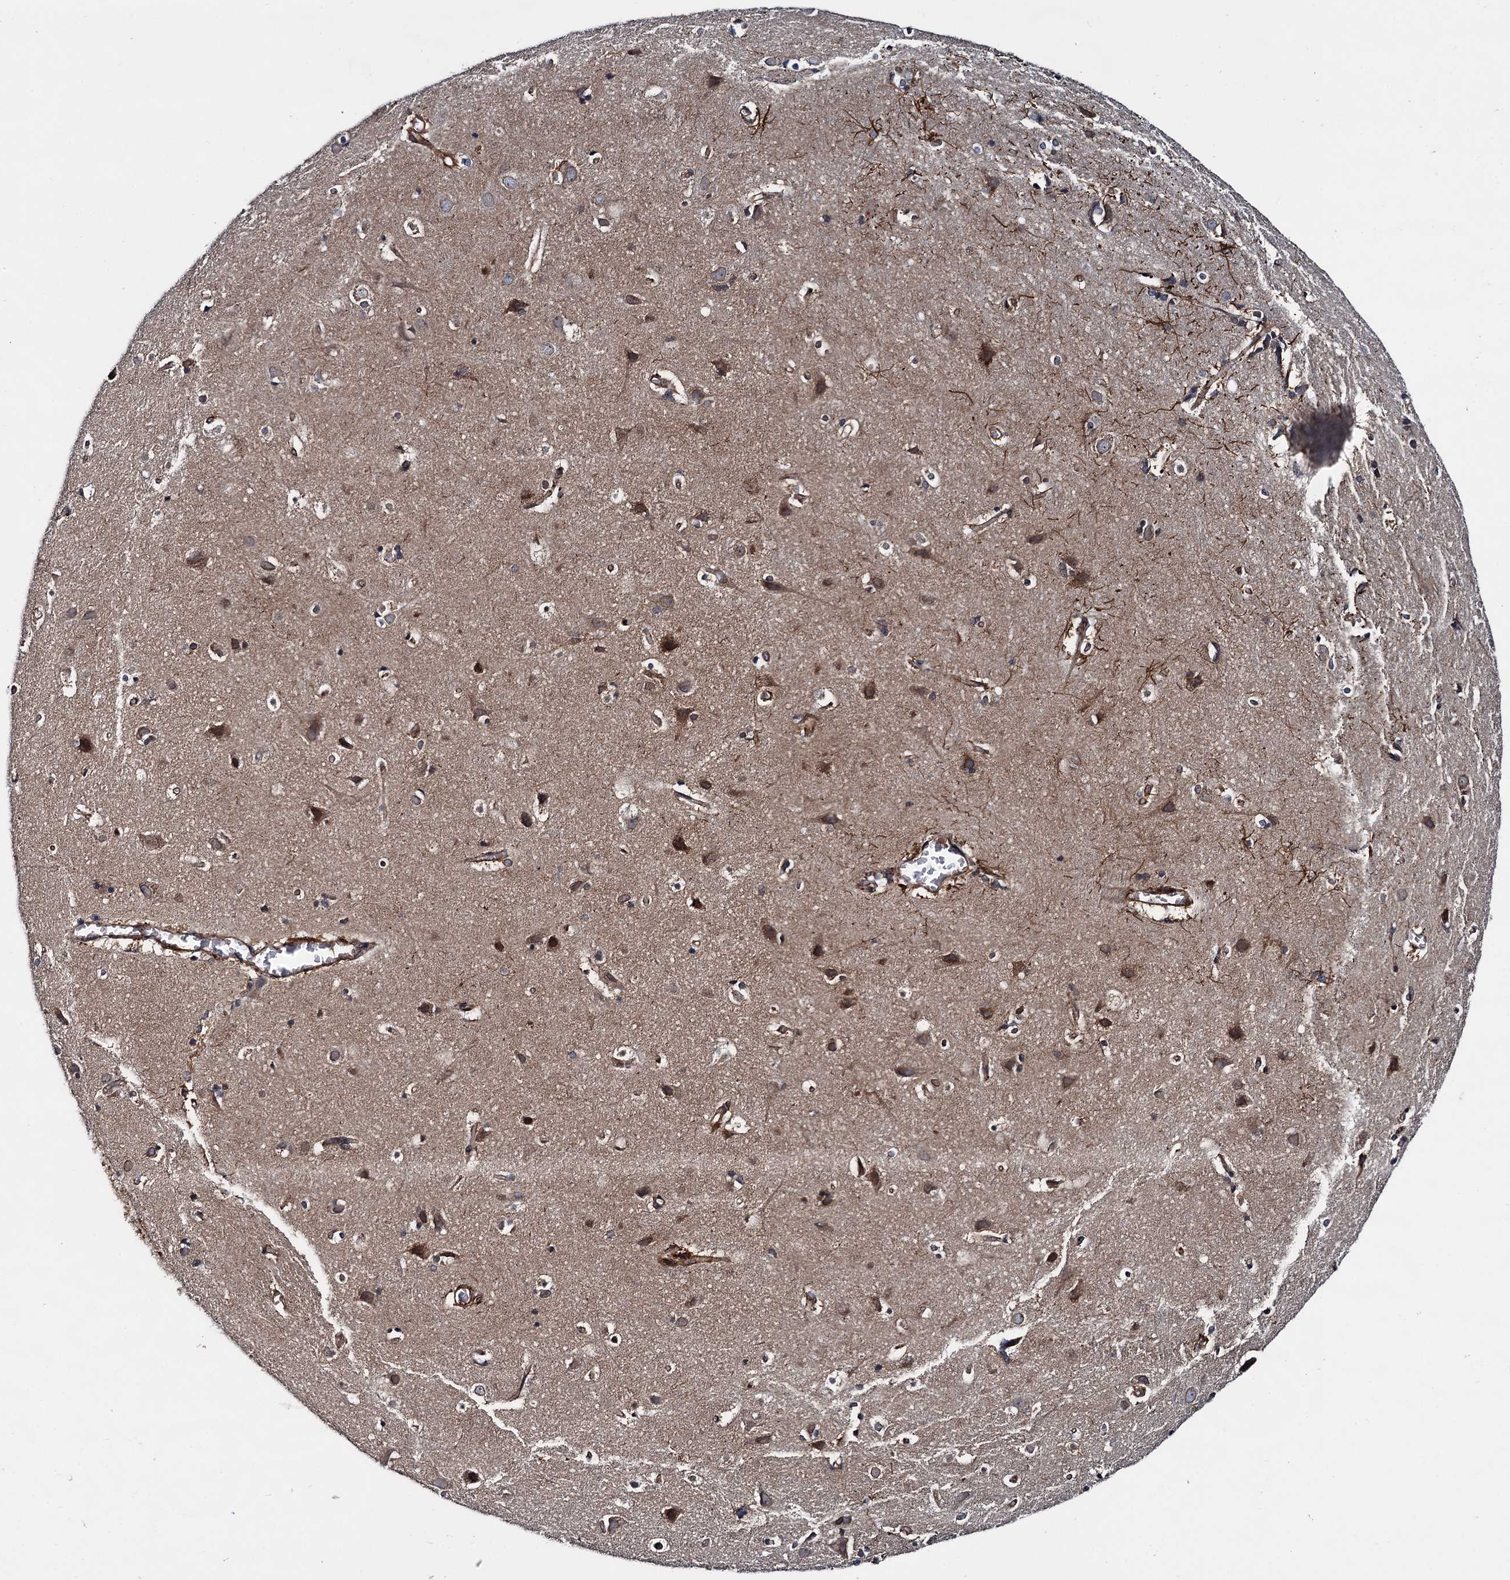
{"staining": {"intensity": "strong", "quantity": "25%-75%", "location": "cytoplasmic/membranous"}, "tissue": "cerebral cortex", "cell_type": "Endothelial cells", "image_type": "normal", "snomed": [{"axis": "morphology", "description": "Normal tissue, NOS"}, {"axis": "topography", "description": "Cerebral cortex"}], "caption": "An immunohistochemistry (IHC) image of normal tissue is shown. Protein staining in brown highlights strong cytoplasmic/membranous positivity in cerebral cortex within endothelial cells. Ihc stains the protein of interest in brown and the nuclei are stained blue.", "gene": "ZFYVE19", "patient": {"sex": "male", "age": 54}}